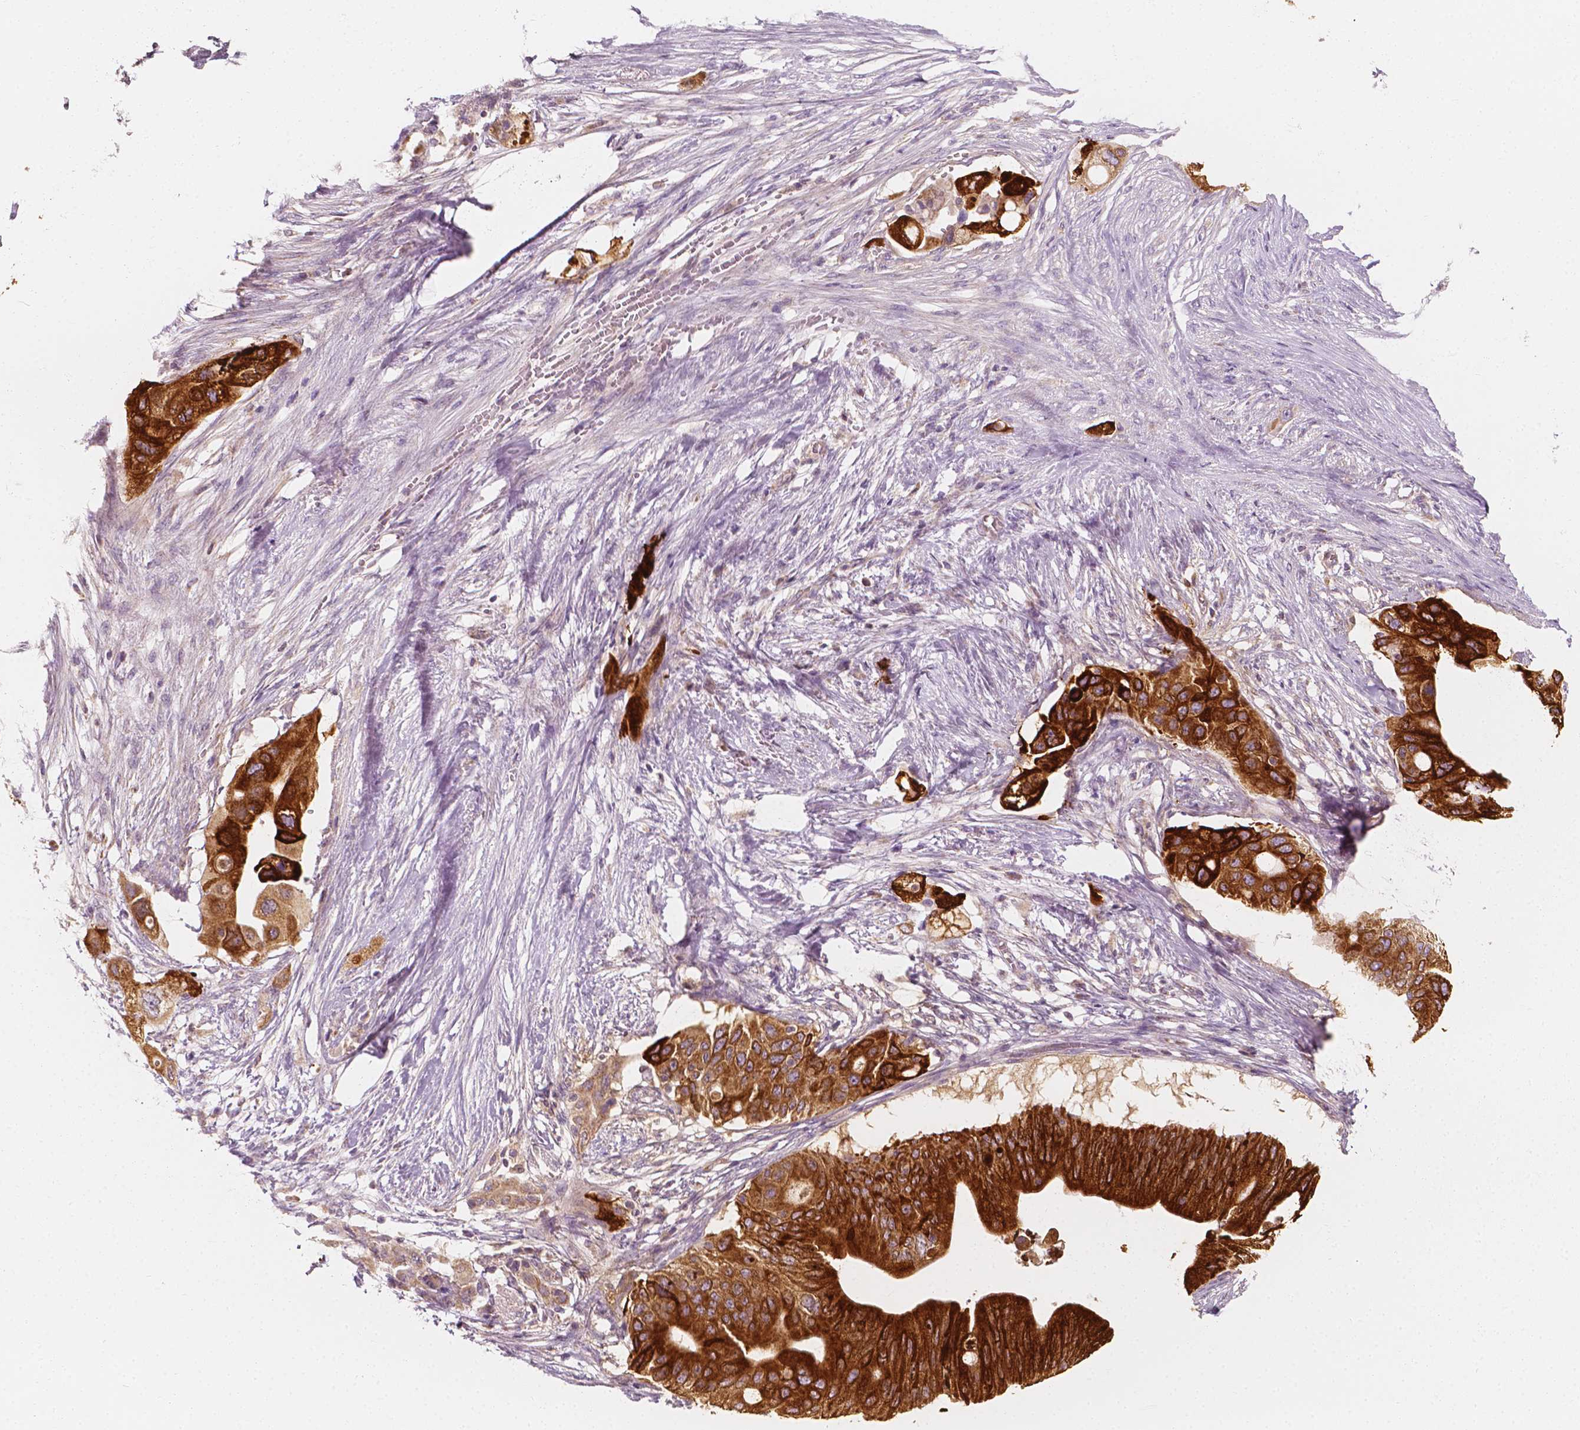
{"staining": {"intensity": "strong", "quantity": ">75%", "location": "cytoplasmic/membranous"}, "tissue": "pancreatic cancer", "cell_type": "Tumor cells", "image_type": "cancer", "snomed": [{"axis": "morphology", "description": "Adenocarcinoma, NOS"}, {"axis": "topography", "description": "Pancreas"}], "caption": "Tumor cells exhibit strong cytoplasmic/membranous expression in approximately >75% of cells in pancreatic adenocarcinoma.", "gene": "SHPK", "patient": {"sex": "female", "age": 72}}